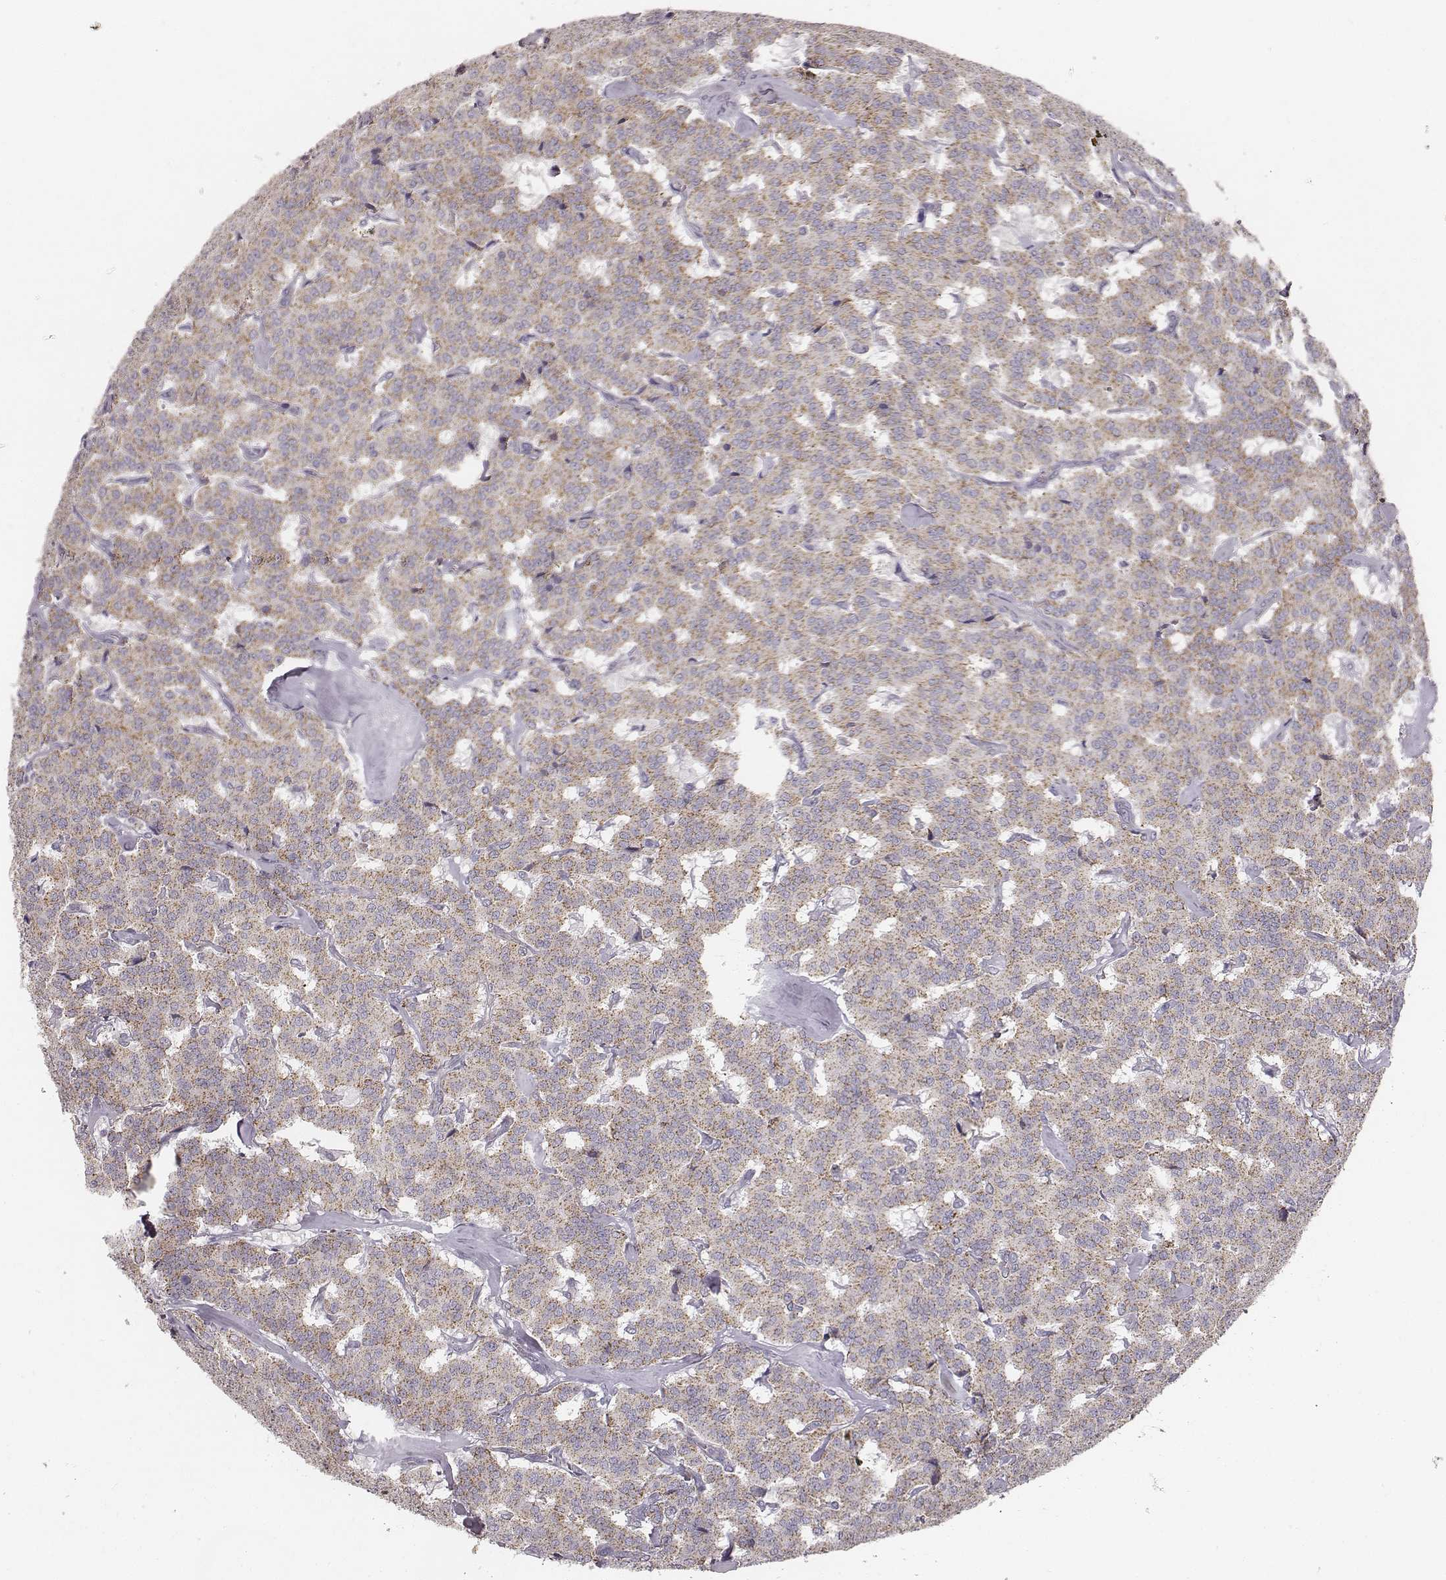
{"staining": {"intensity": "moderate", "quantity": ">75%", "location": "cytoplasmic/membranous"}, "tissue": "carcinoid", "cell_type": "Tumor cells", "image_type": "cancer", "snomed": [{"axis": "morphology", "description": "Carcinoid, malignant, NOS"}, {"axis": "topography", "description": "Lung"}], "caption": "Immunohistochemical staining of malignant carcinoid displays medium levels of moderate cytoplasmic/membranous protein expression in approximately >75% of tumor cells.", "gene": "ABCD3", "patient": {"sex": "female", "age": 46}}